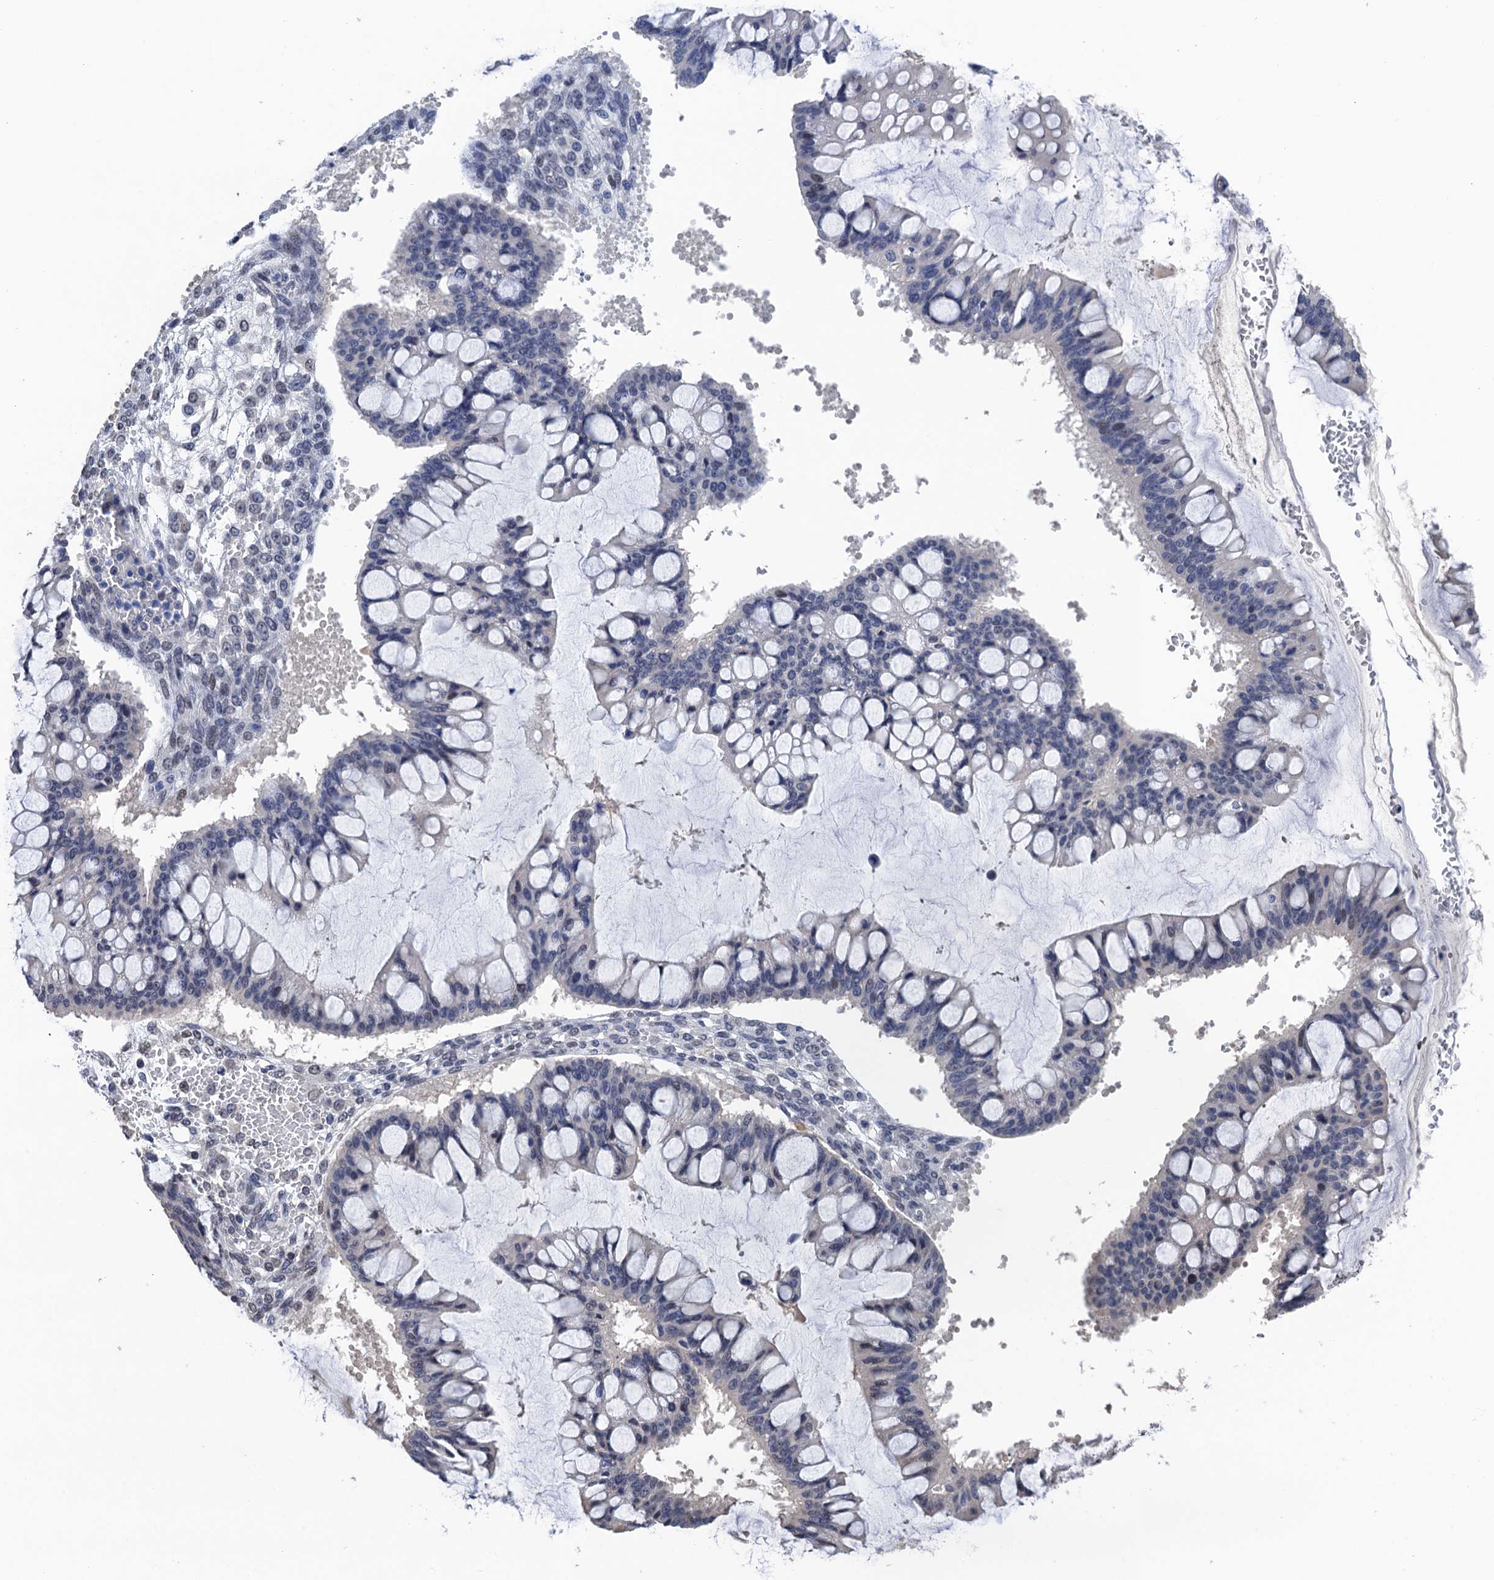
{"staining": {"intensity": "negative", "quantity": "none", "location": "none"}, "tissue": "ovarian cancer", "cell_type": "Tumor cells", "image_type": "cancer", "snomed": [{"axis": "morphology", "description": "Cystadenocarcinoma, mucinous, NOS"}, {"axis": "topography", "description": "Ovary"}], "caption": "Ovarian mucinous cystadenocarcinoma stained for a protein using immunohistochemistry (IHC) reveals no positivity tumor cells.", "gene": "ART5", "patient": {"sex": "female", "age": 73}}